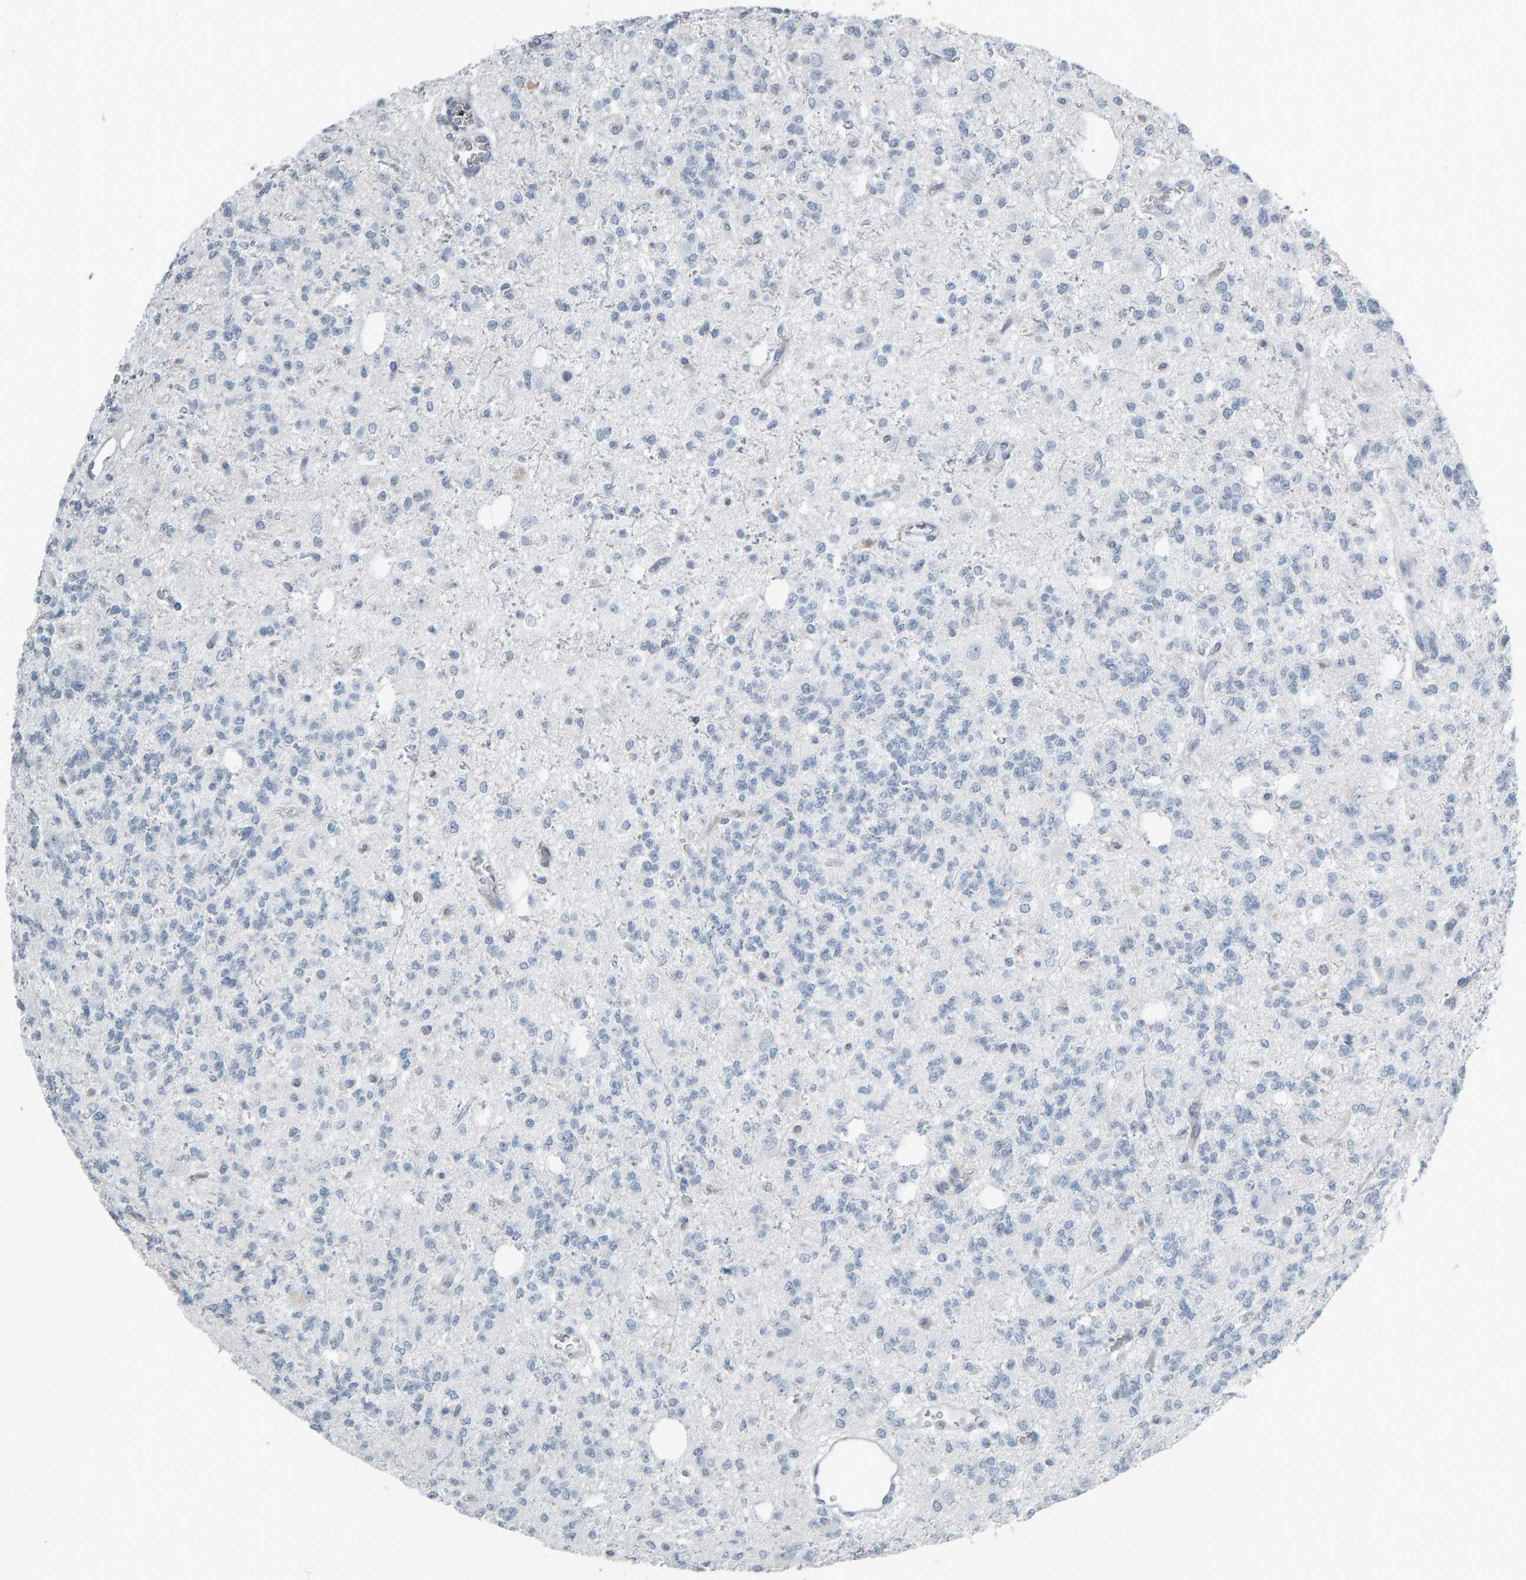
{"staining": {"intensity": "negative", "quantity": "none", "location": "none"}, "tissue": "glioma", "cell_type": "Tumor cells", "image_type": "cancer", "snomed": [{"axis": "morphology", "description": "Glioma, malignant, Low grade"}, {"axis": "topography", "description": "Brain"}], "caption": "Tumor cells show no significant protein positivity in glioma. (DAB (3,3'-diaminobenzidine) immunohistochemistry (IHC) visualized using brightfield microscopy, high magnification).", "gene": "PYY", "patient": {"sex": "male", "age": 38}}